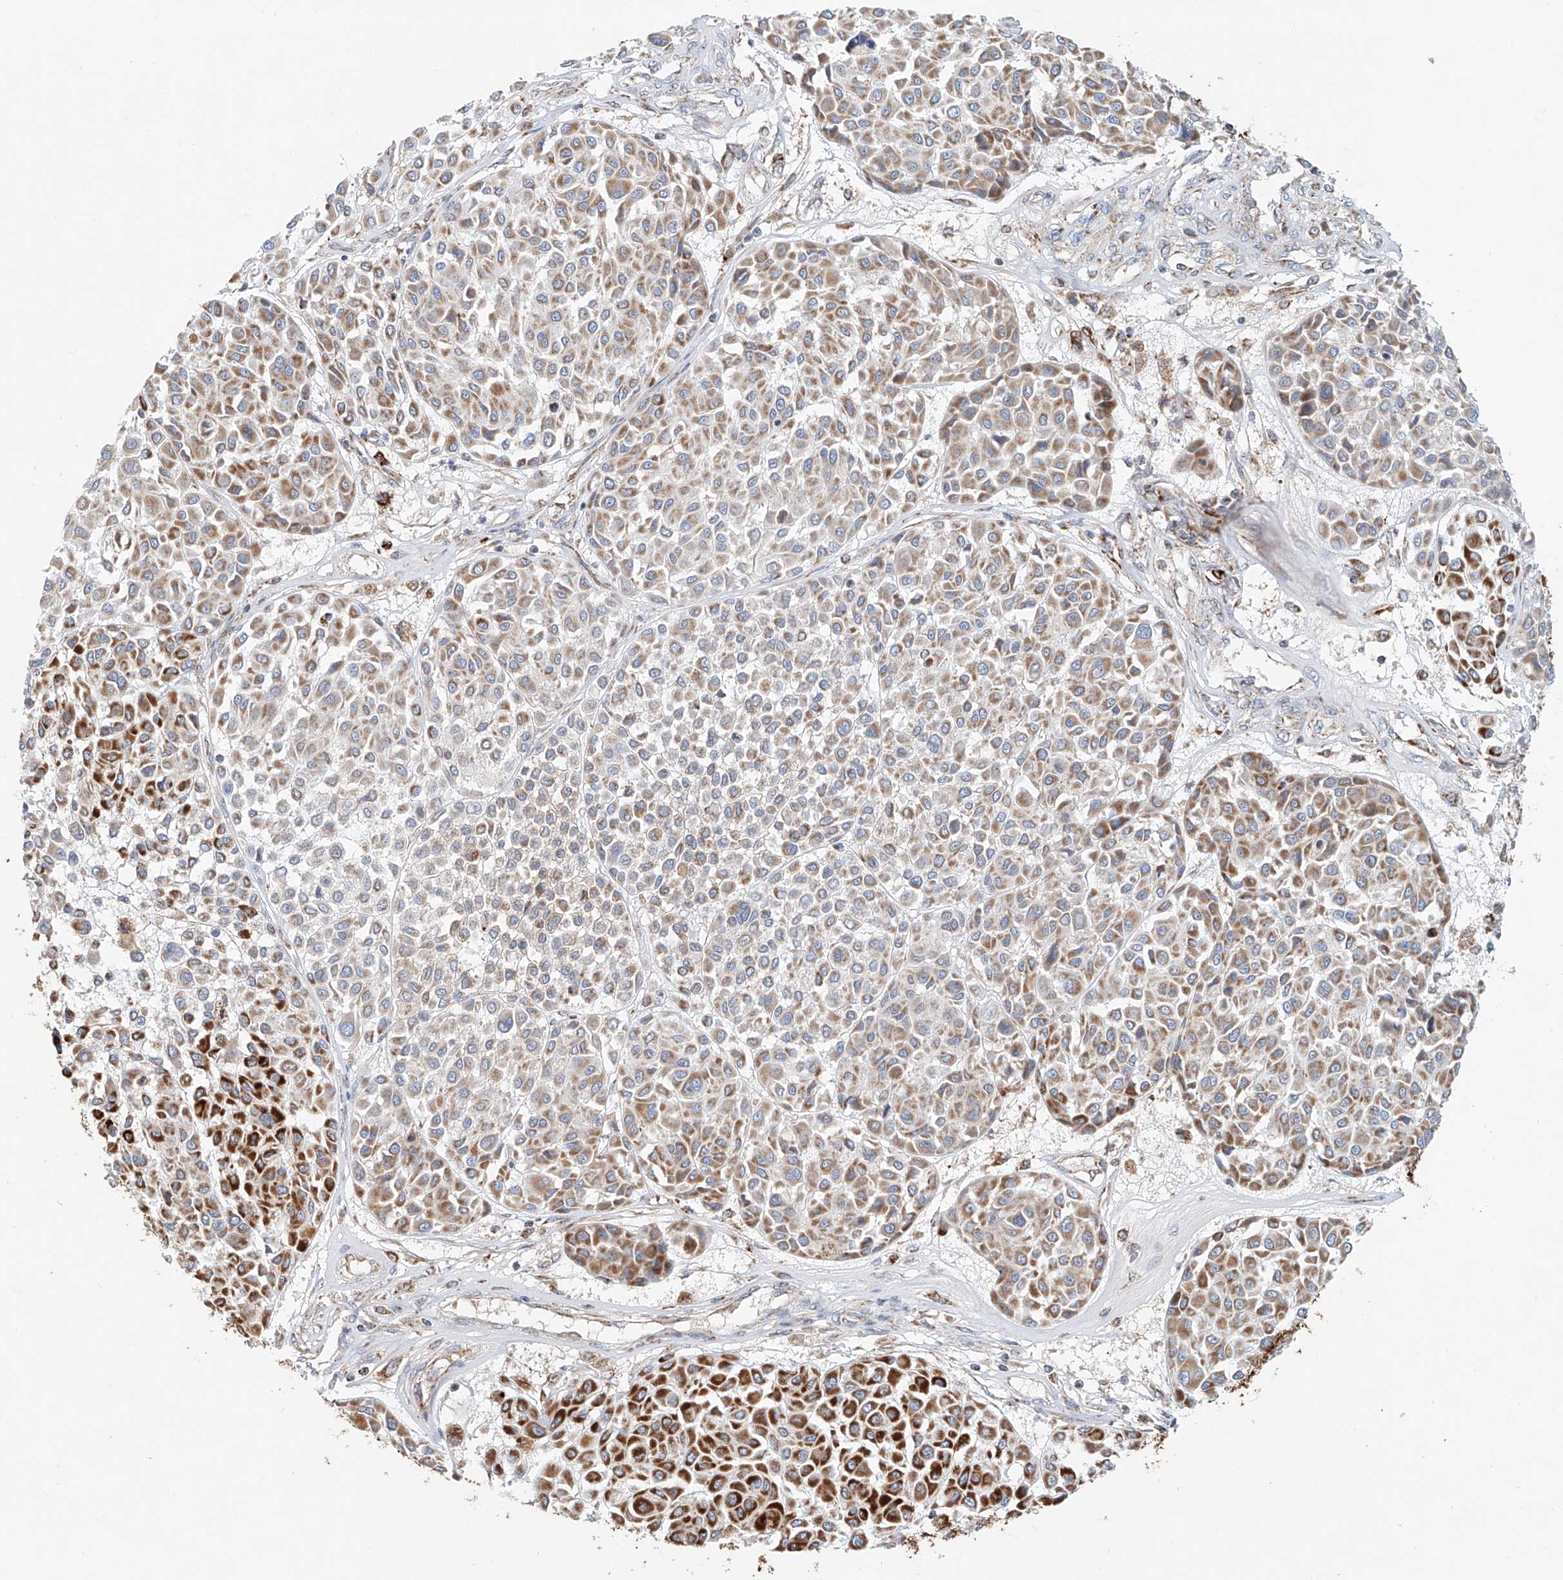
{"staining": {"intensity": "strong", "quantity": "<25%", "location": "cytoplasmic/membranous"}, "tissue": "melanoma", "cell_type": "Tumor cells", "image_type": "cancer", "snomed": [{"axis": "morphology", "description": "Malignant melanoma, Metastatic site"}, {"axis": "topography", "description": "Soft tissue"}], "caption": "About <25% of tumor cells in human malignant melanoma (metastatic site) demonstrate strong cytoplasmic/membranous protein expression as visualized by brown immunohistochemical staining.", "gene": "CARD10", "patient": {"sex": "male", "age": 41}}